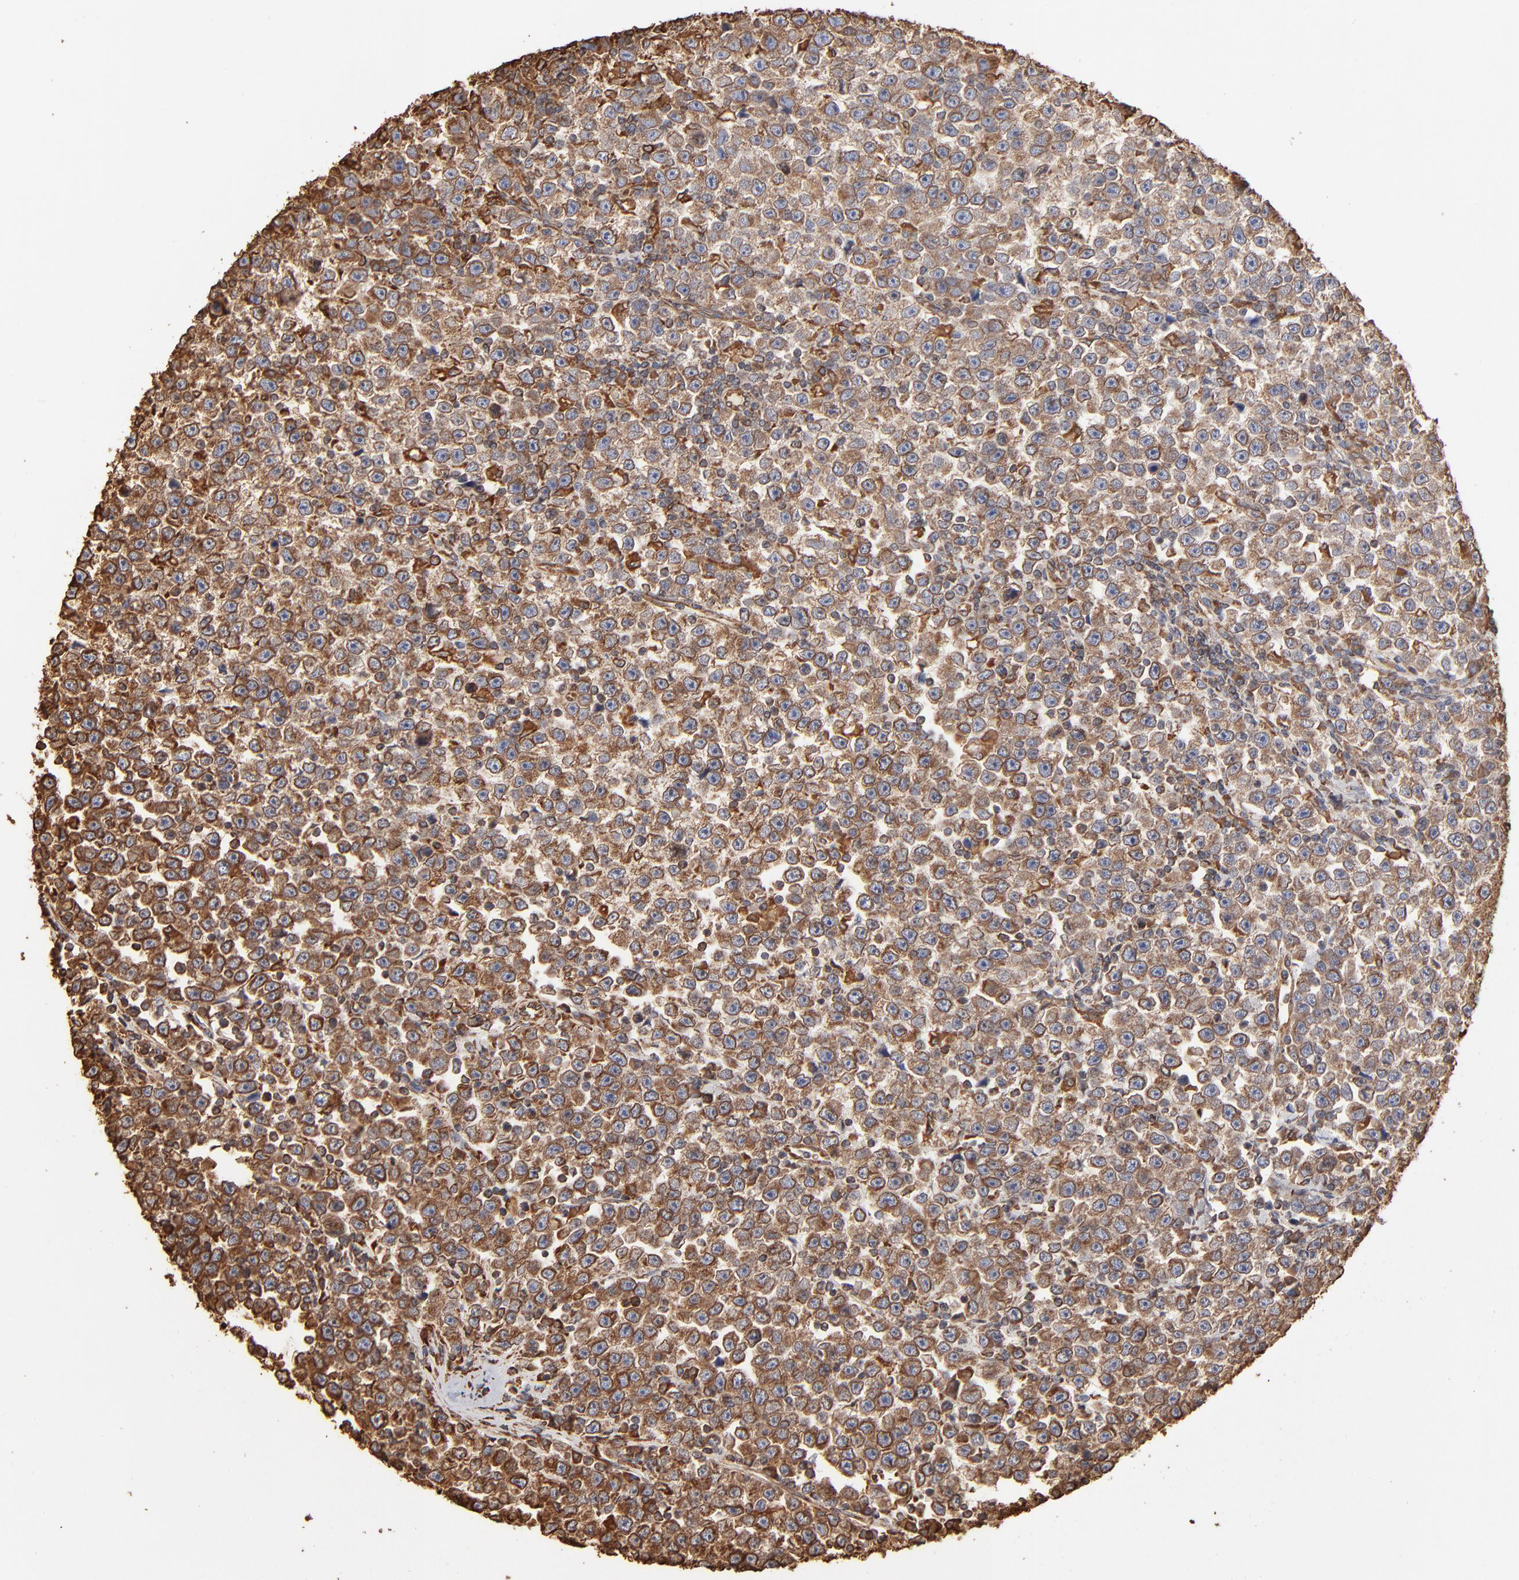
{"staining": {"intensity": "moderate", "quantity": ">75%", "location": "cytoplasmic/membranous"}, "tissue": "testis cancer", "cell_type": "Tumor cells", "image_type": "cancer", "snomed": [{"axis": "morphology", "description": "Seminoma, NOS"}, {"axis": "topography", "description": "Testis"}], "caption": "Immunohistochemical staining of testis seminoma exhibits medium levels of moderate cytoplasmic/membranous protein expression in approximately >75% of tumor cells.", "gene": "PDIA3", "patient": {"sex": "male", "age": 43}}